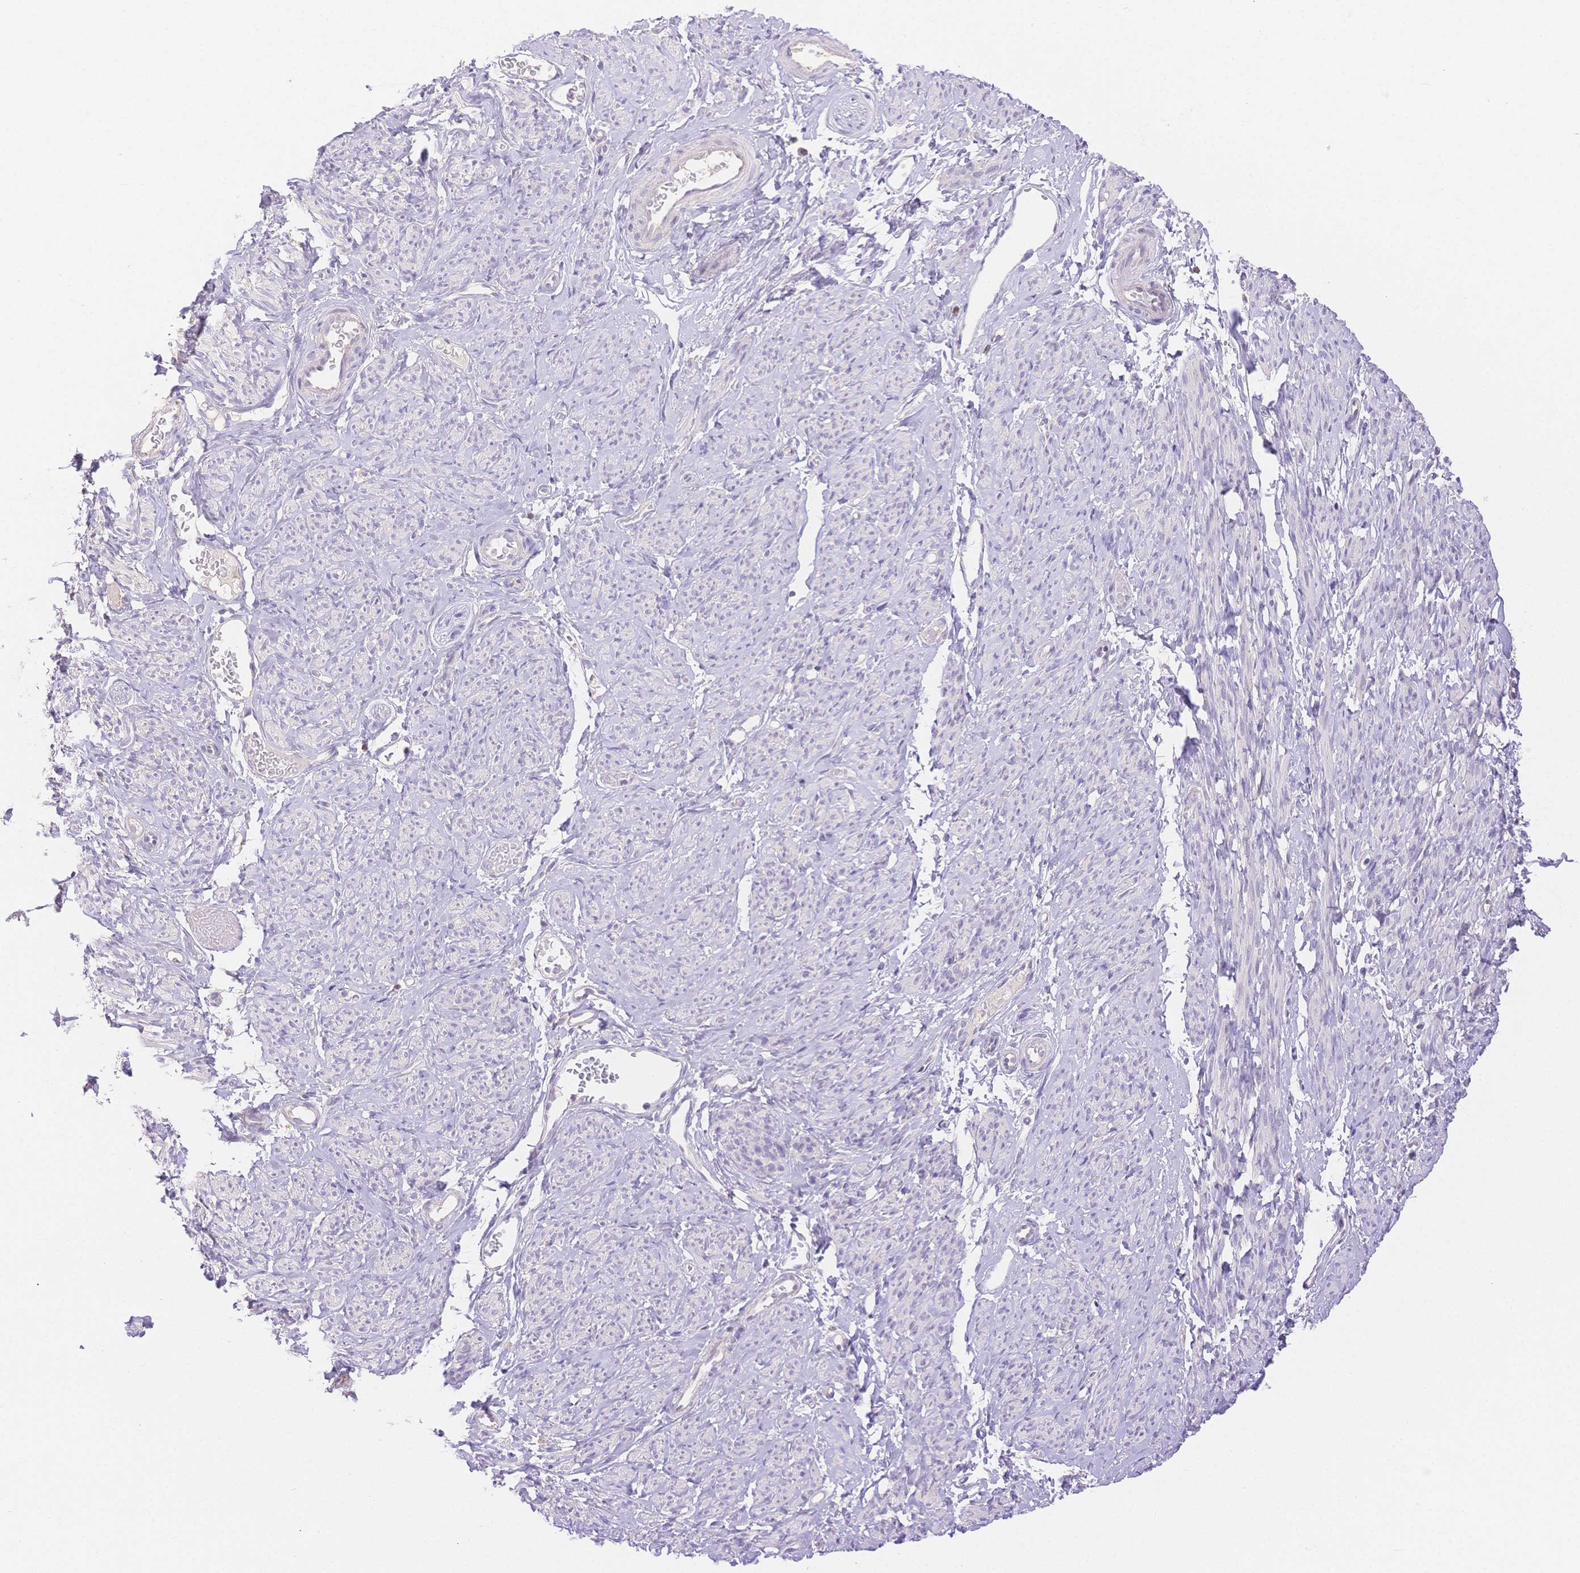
{"staining": {"intensity": "negative", "quantity": "none", "location": "none"}, "tissue": "smooth muscle", "cell_type": "Smooth muscle cells", "image_type": "normal", "snomed": [{"axis": "morphology", "description": "Normal tissue, NOS"}, {"axis": "topography", "description": "Smooth muscle"}], "caption": "Immunohistochemistry (IHC) of benign smooth muscle reveals no positivity in smooth muscle cells. (IHC, brightfield microscopy, high magnification).", "gene": "WDR54", "patient": {"sex": "female", "age": 65}}